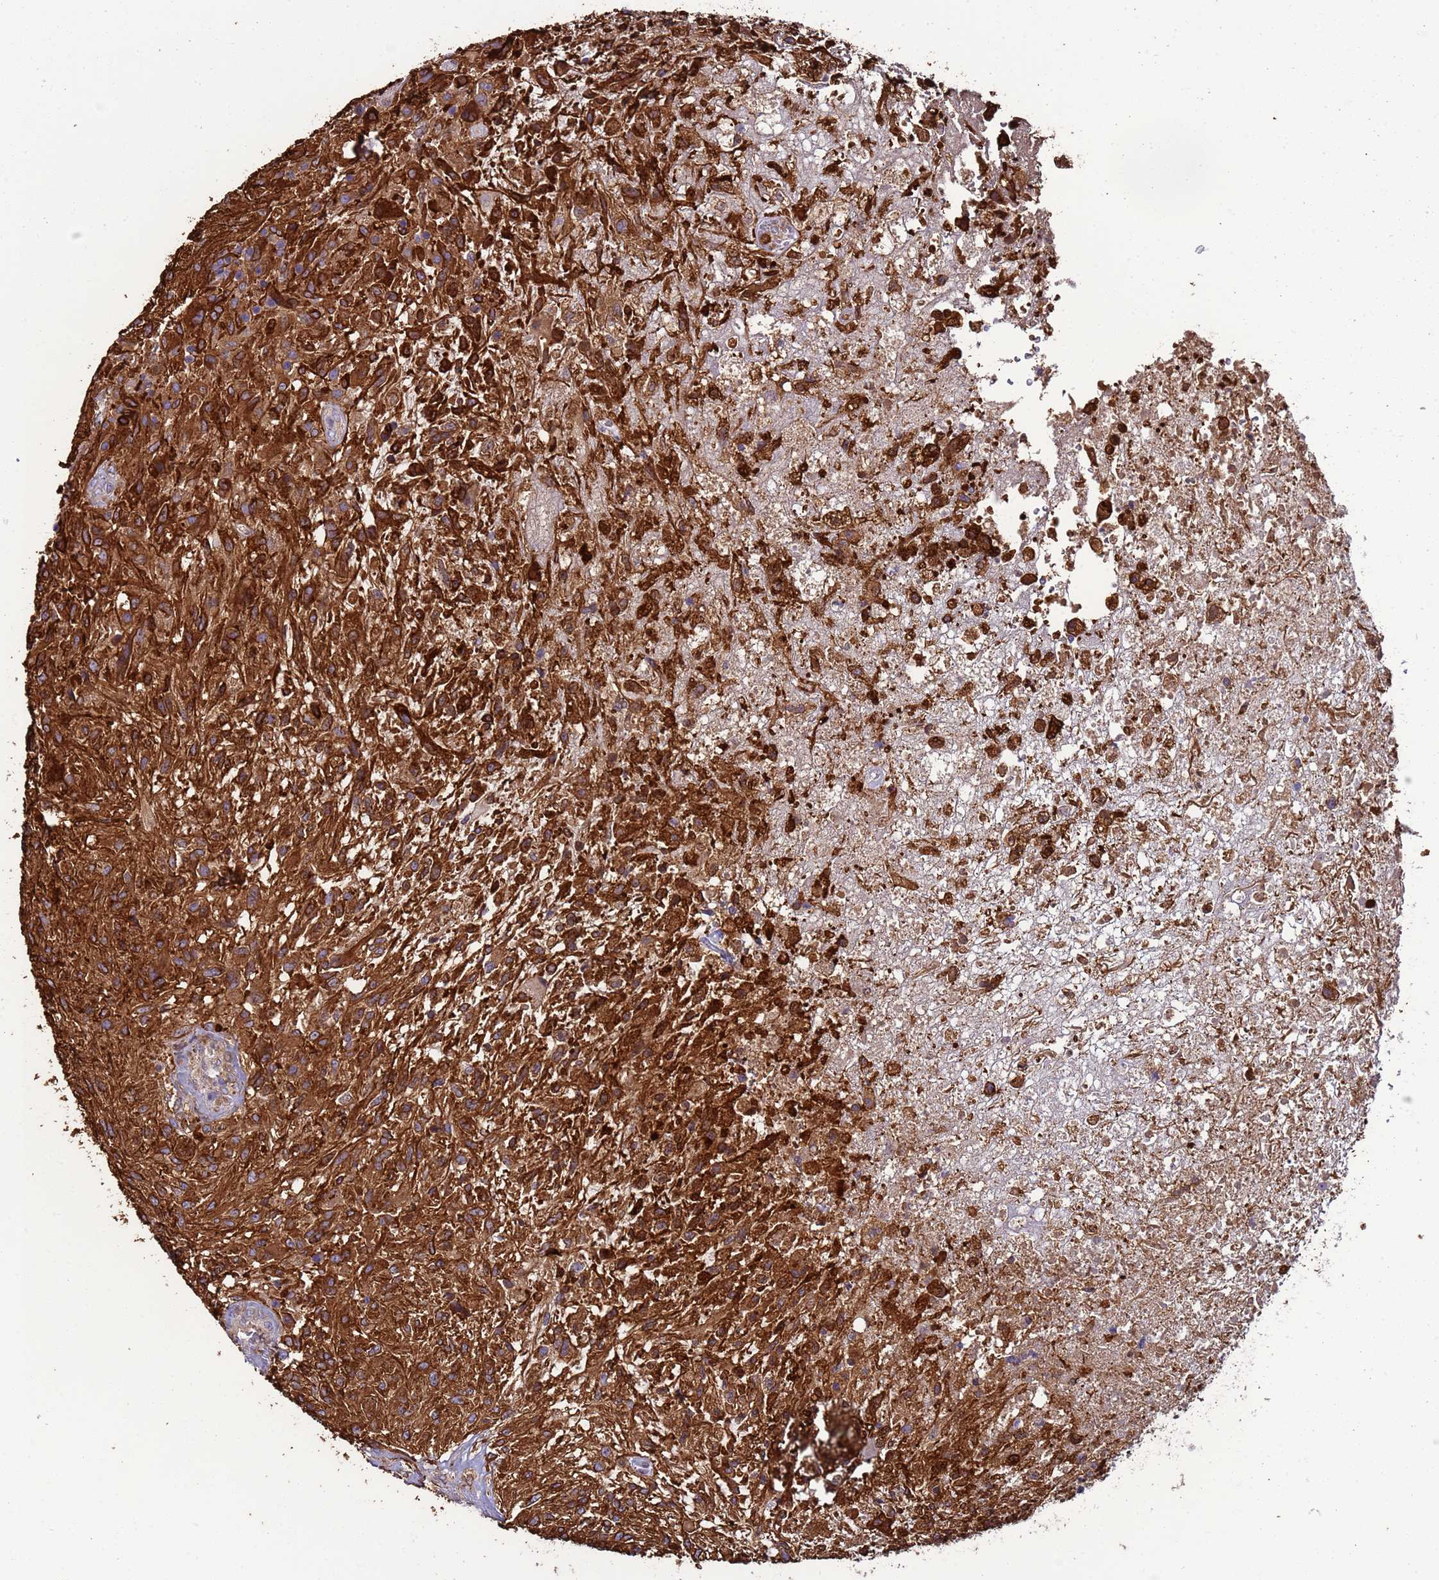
{"staining": {"intensity": "strong", "quantity": ">75%", "location": "cytoplasmic/membranous"}, "tissue": "glioma", "cell_type": "Tumor cells", "image_type": "cancer", "snomed": [{"axis": "morphology", "description": "Glioma, malignant, High grade"}, {"axis": "topography", "description": "Brain"}], "caption": "Glioma stained with a protein marker exhibits strong staining in tumor cells.", "gene": "PAQR7", "patient": {"sex": "male", "age": 56}}